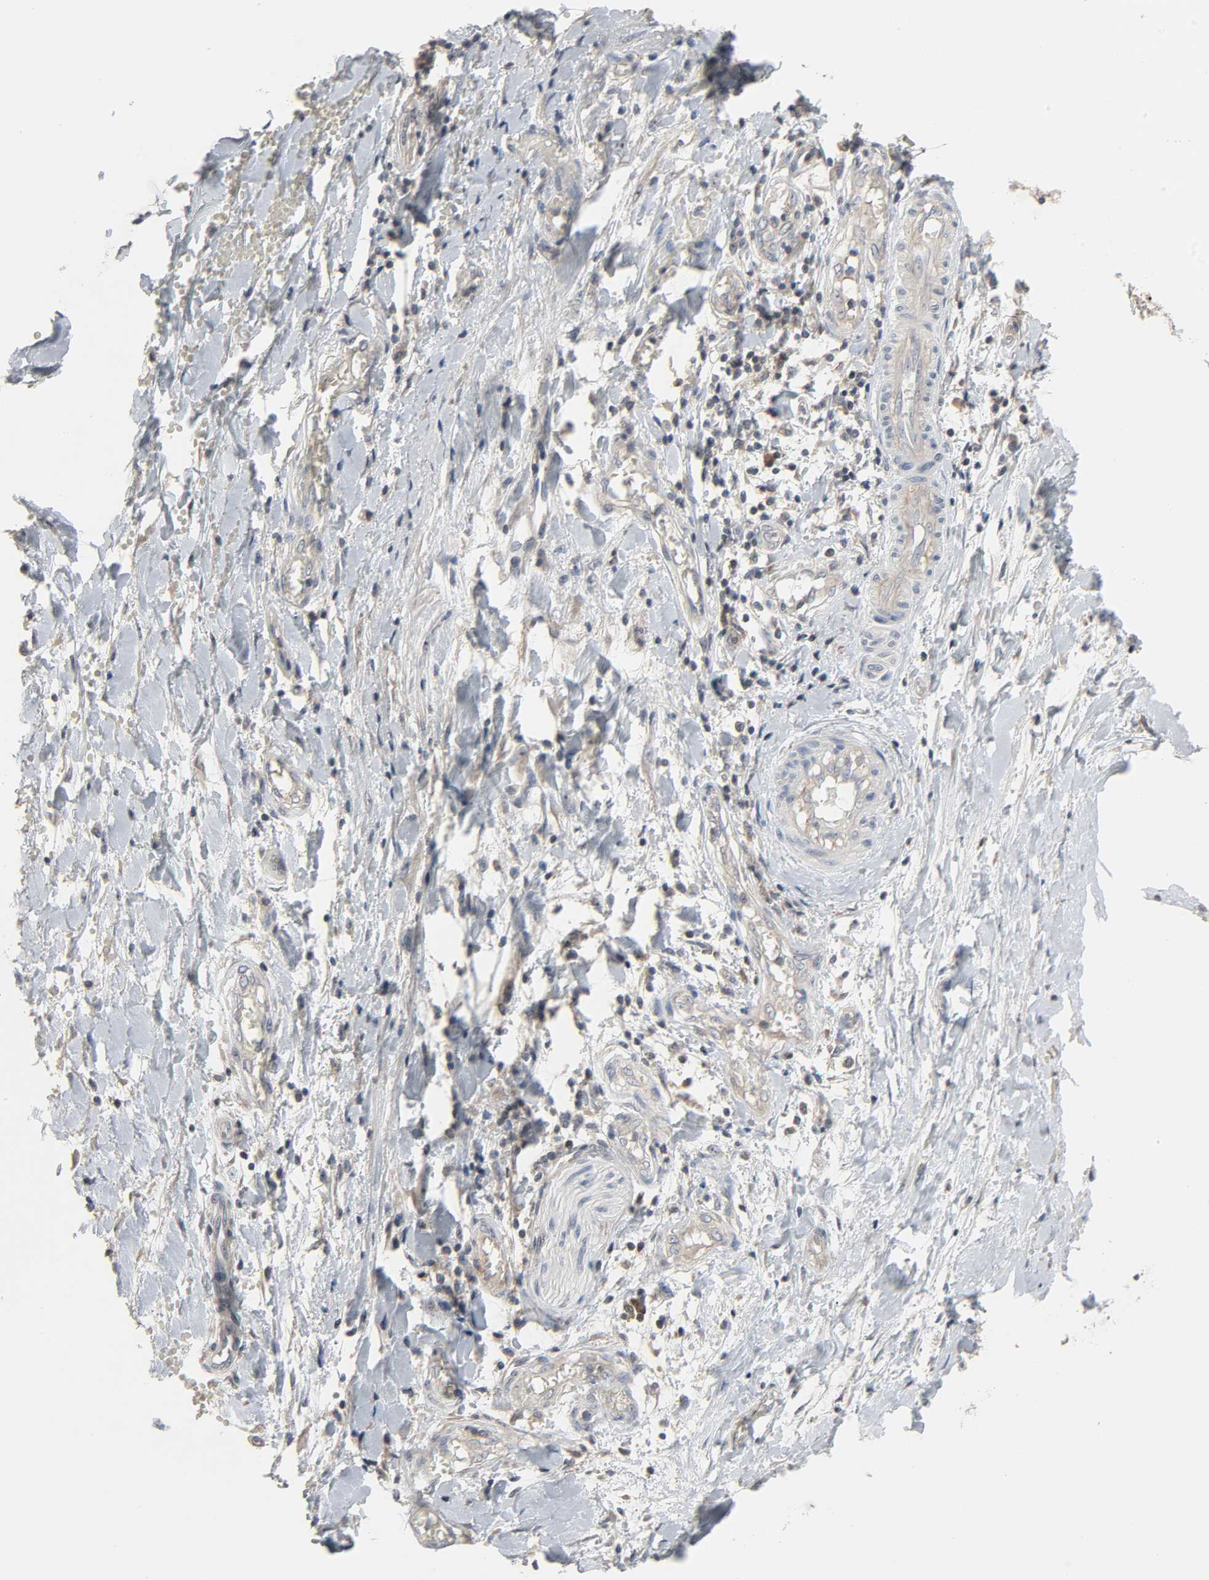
{"staining": {"intensity": "moderate", "quantity": ">75%", "location": "cytoplasmic/membranous"}, "tissue": "ovarian cancer", "cell_type": "Tumor cells", "image_type": "cancer", "snomed": [{"axis": "morphology", "description": "Cystadenocarcinoma, mucinous, NOS"}, {"axis": "topography", "description": "Ovary"}], "caption": "Immunohistochemical staining of human ovarian cancer (mucinous cystadenocarcinoma) shows medium levels of moderate cytoplasmic/membranous protein positivity in approximately >75% of tumor cells. The protein is shown in brown color, while the nuclei are stained blue.", "gene": "PLEKHA2", "patient": {"sex": "female", "age": 39}}